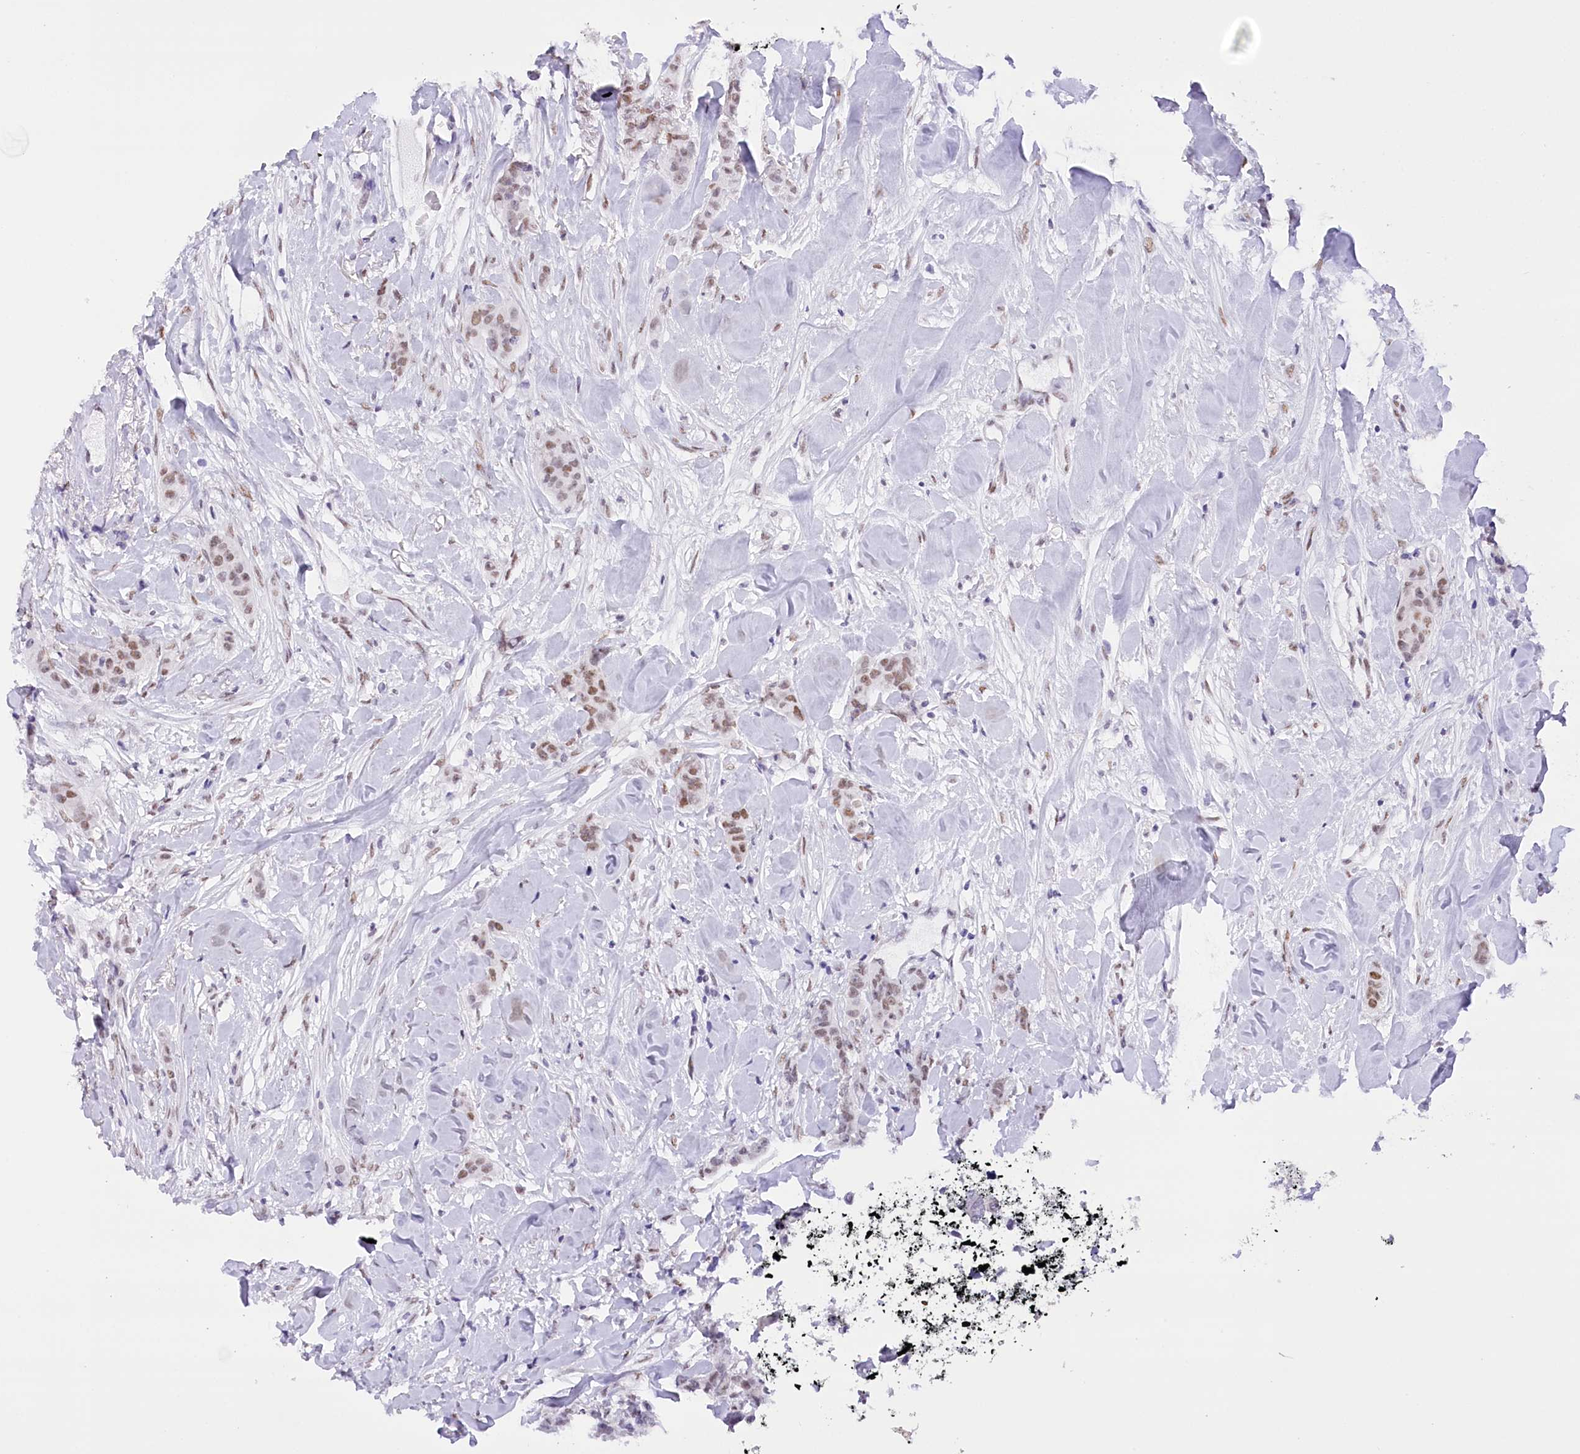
{"staining": {"intensity": "moderate", "quantity": ">75%", "location": "nuclear"}, "tissue": "breast cancer", "cell_type": "Tumor cells", "image_type": "cancer", "snomed": [{"axis": "morphology", "description": "Duct carcinoma"}, {"axis": "topography", "description": "Breast"}], "caption": "The immunohistochemical stain highlights moderate nuclear staining in tumor cells of breast cancer tissue.", "gene": "HNRNPA0", "patient": {"sex": "female", "age": 40}}